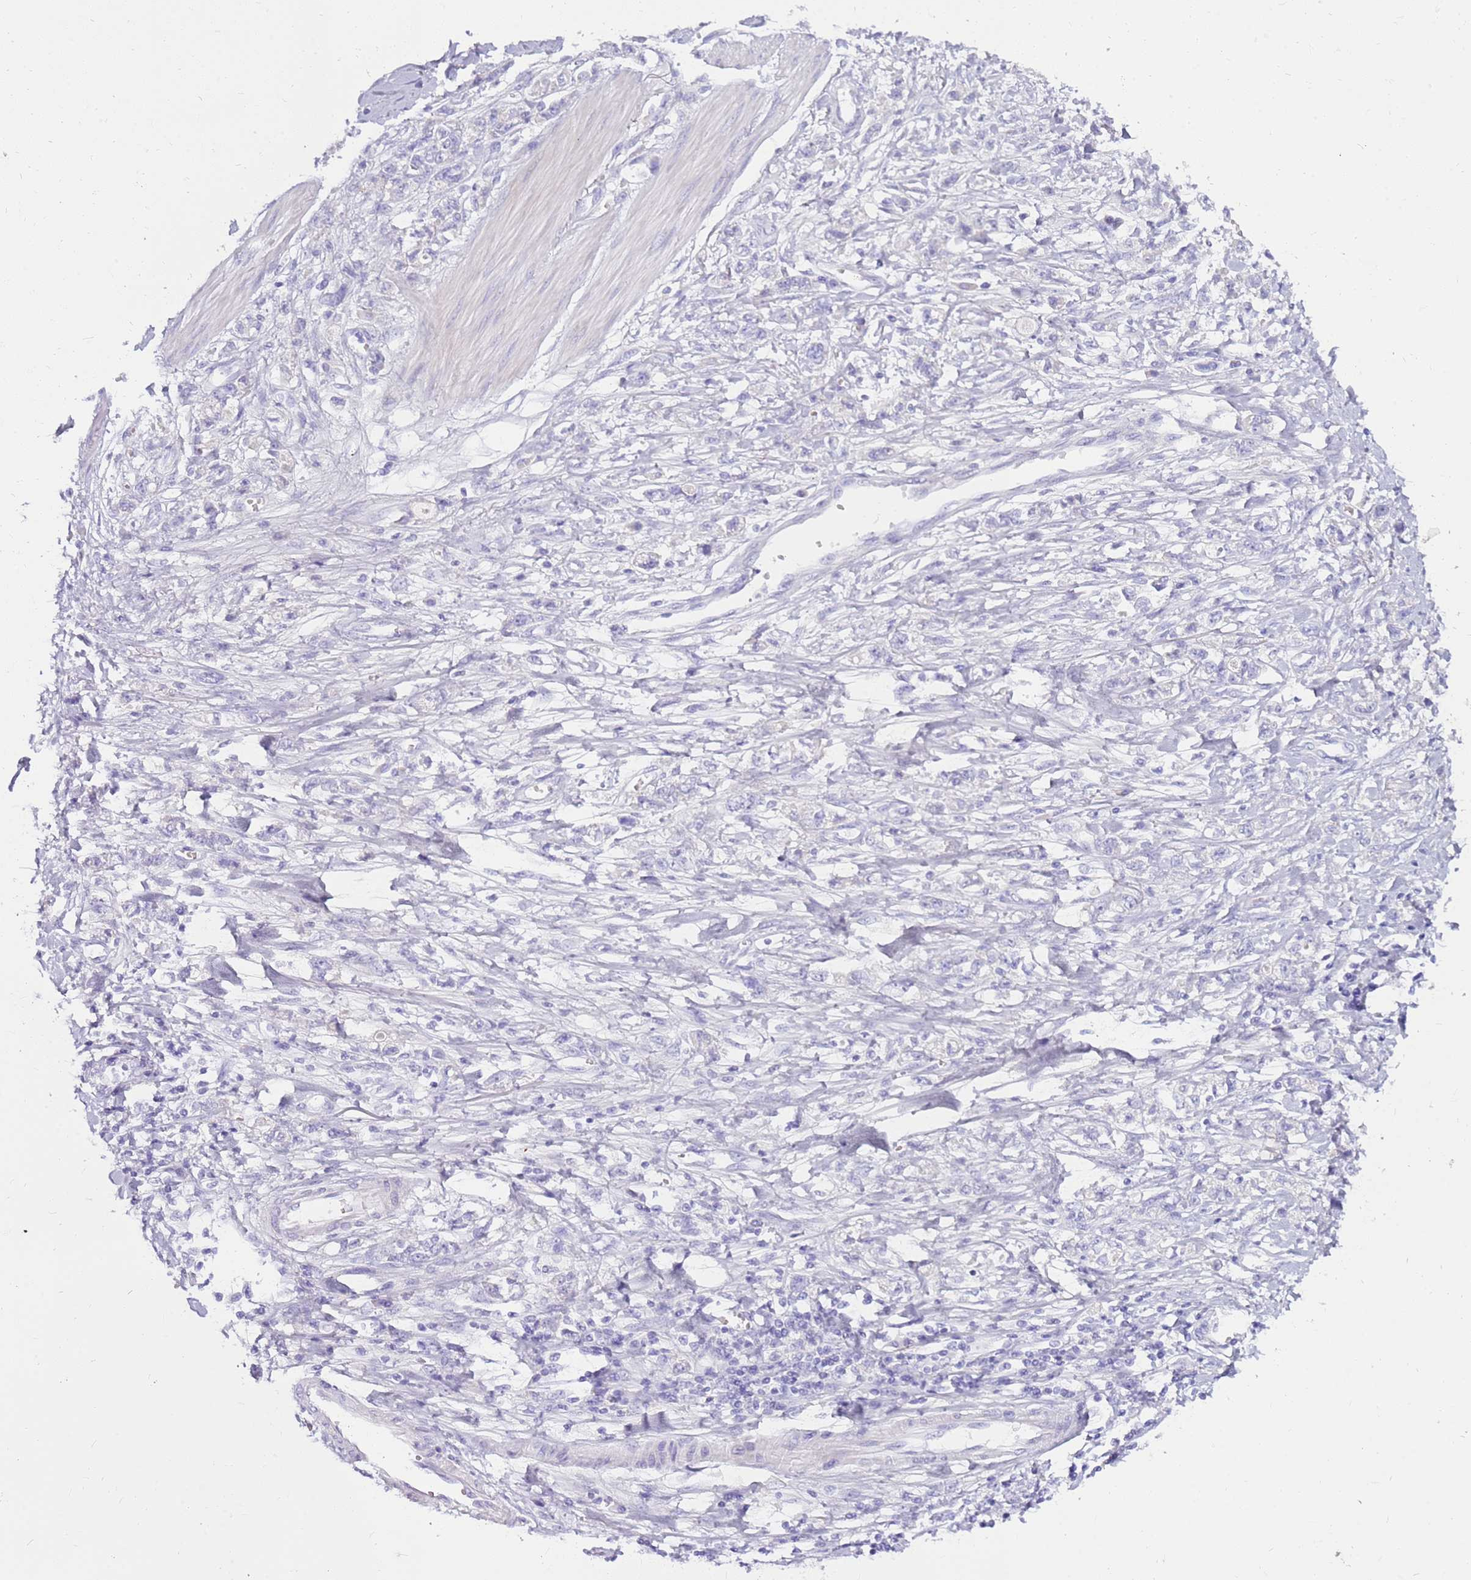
{"staining": {"intensity": "negative", "quantity": "none", "location": "none"}, "tissue": "stomach cancer", "cell_type": "Tumor cells", "image_type": "cancer", "snomed": [{"axis": "morphology", "description": "Adenocarcinoma, NOS"}, {"axis": "topography", "description": "Stomach"}], "caption": "DAB (3,3'-diaminobenzidine) immunohistochemical staining of human stomach cancer (adenocarcinoma) demonstrates no significant expression in tumor cells.", "gene": "EVPLL", "patient": {"sex": "female", "age": 76}}